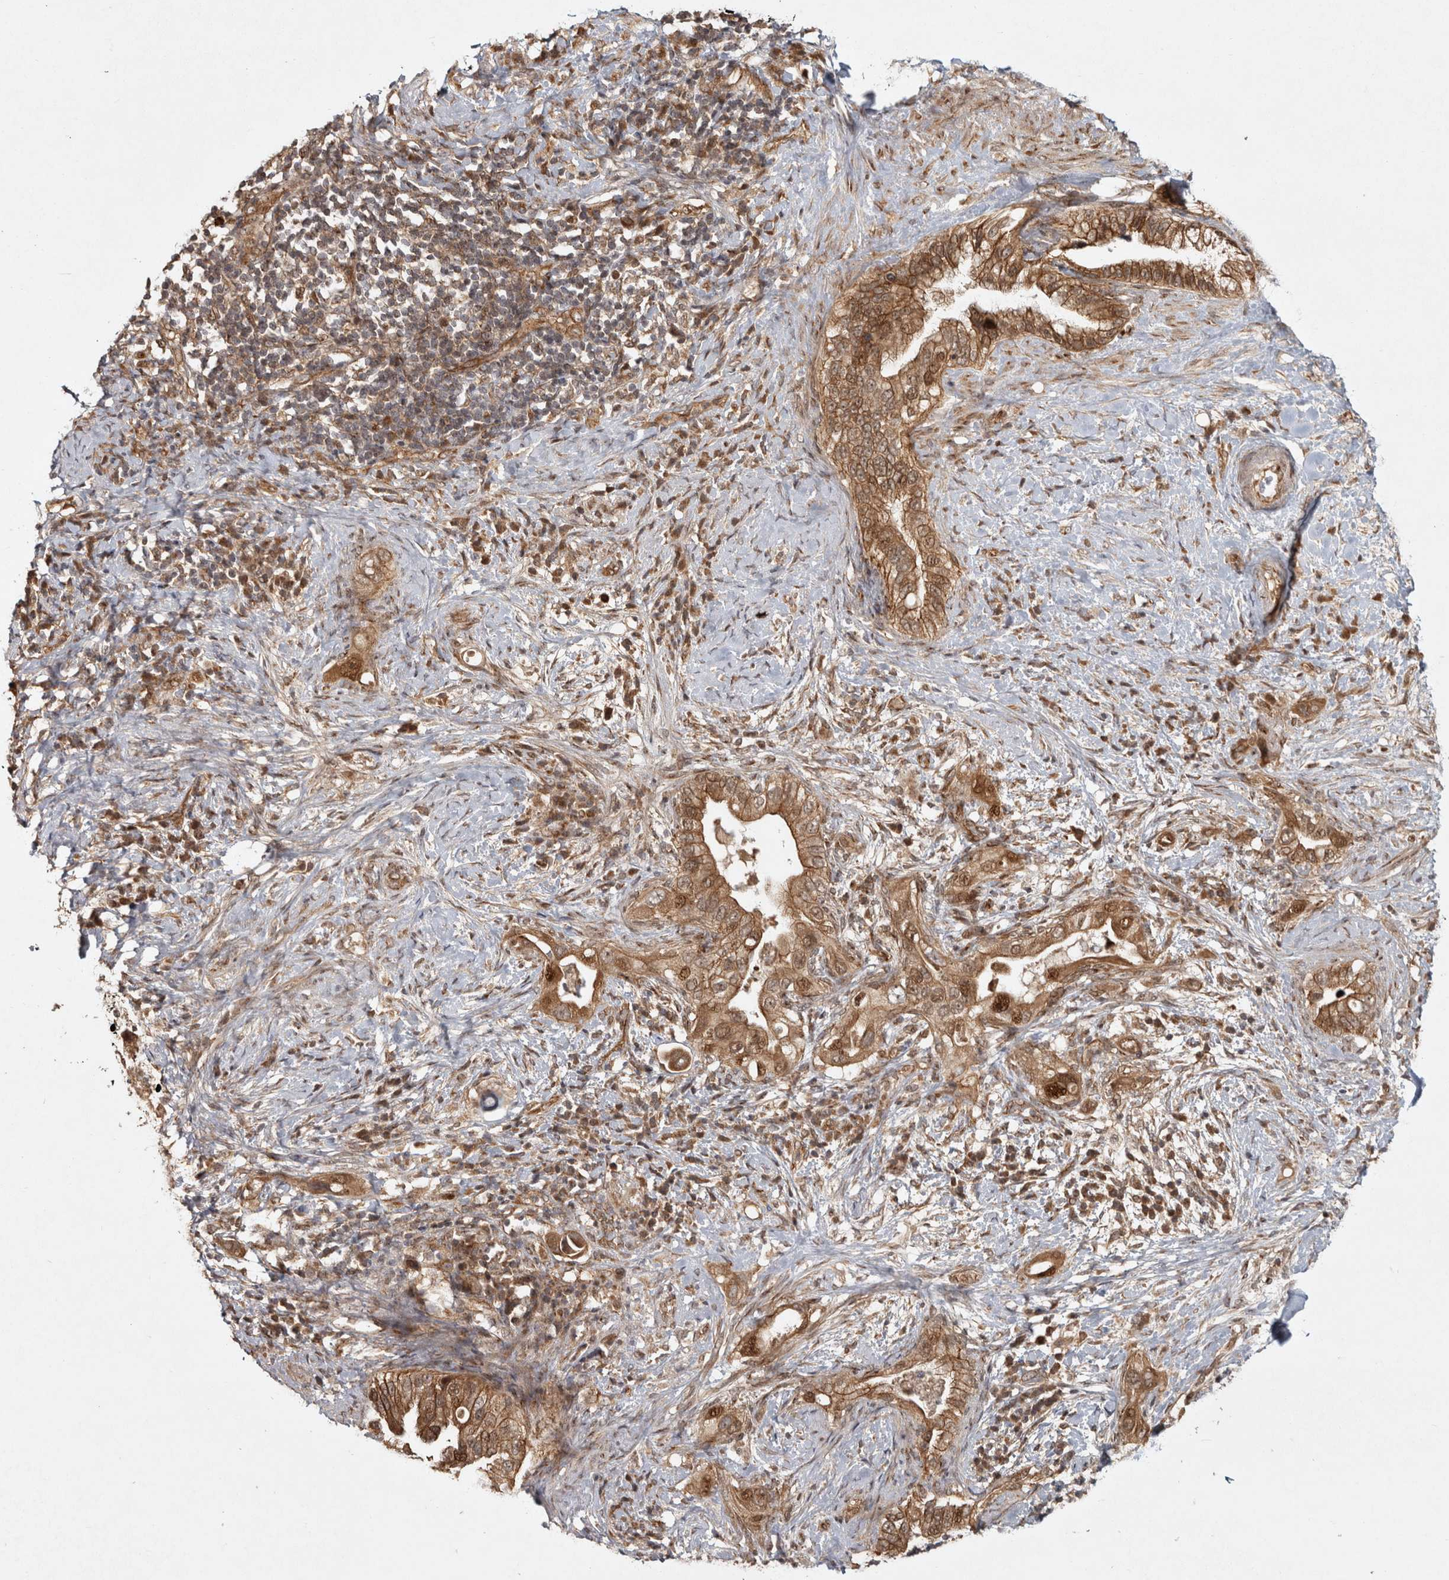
{"staining": {"intensity": "moderate", "quantity": ">75%", "location": "cytoplasmic/membranous,nuclear"}, "tissue": "pancreatic cancer", "cell_type": "Tumor cells", "image_type": "cancer", "snomed": [{"axis": "morphology", "description": "Inflammation, NOS"}, {"axis": "morphology", "description": "Adenocarcinoma, NOS"}, {"axis": "topography", "description": "Pancreas"}], "caption": "There is medium levels of moderate cytoplasmic/membranous and nuclear expression in tumor cells of pancreatic cancer, as demonstrated by immunohistochemical staining (brown color).", "gene": "CAMSAP2", "patient": {"sex": "female", "age": 56}}